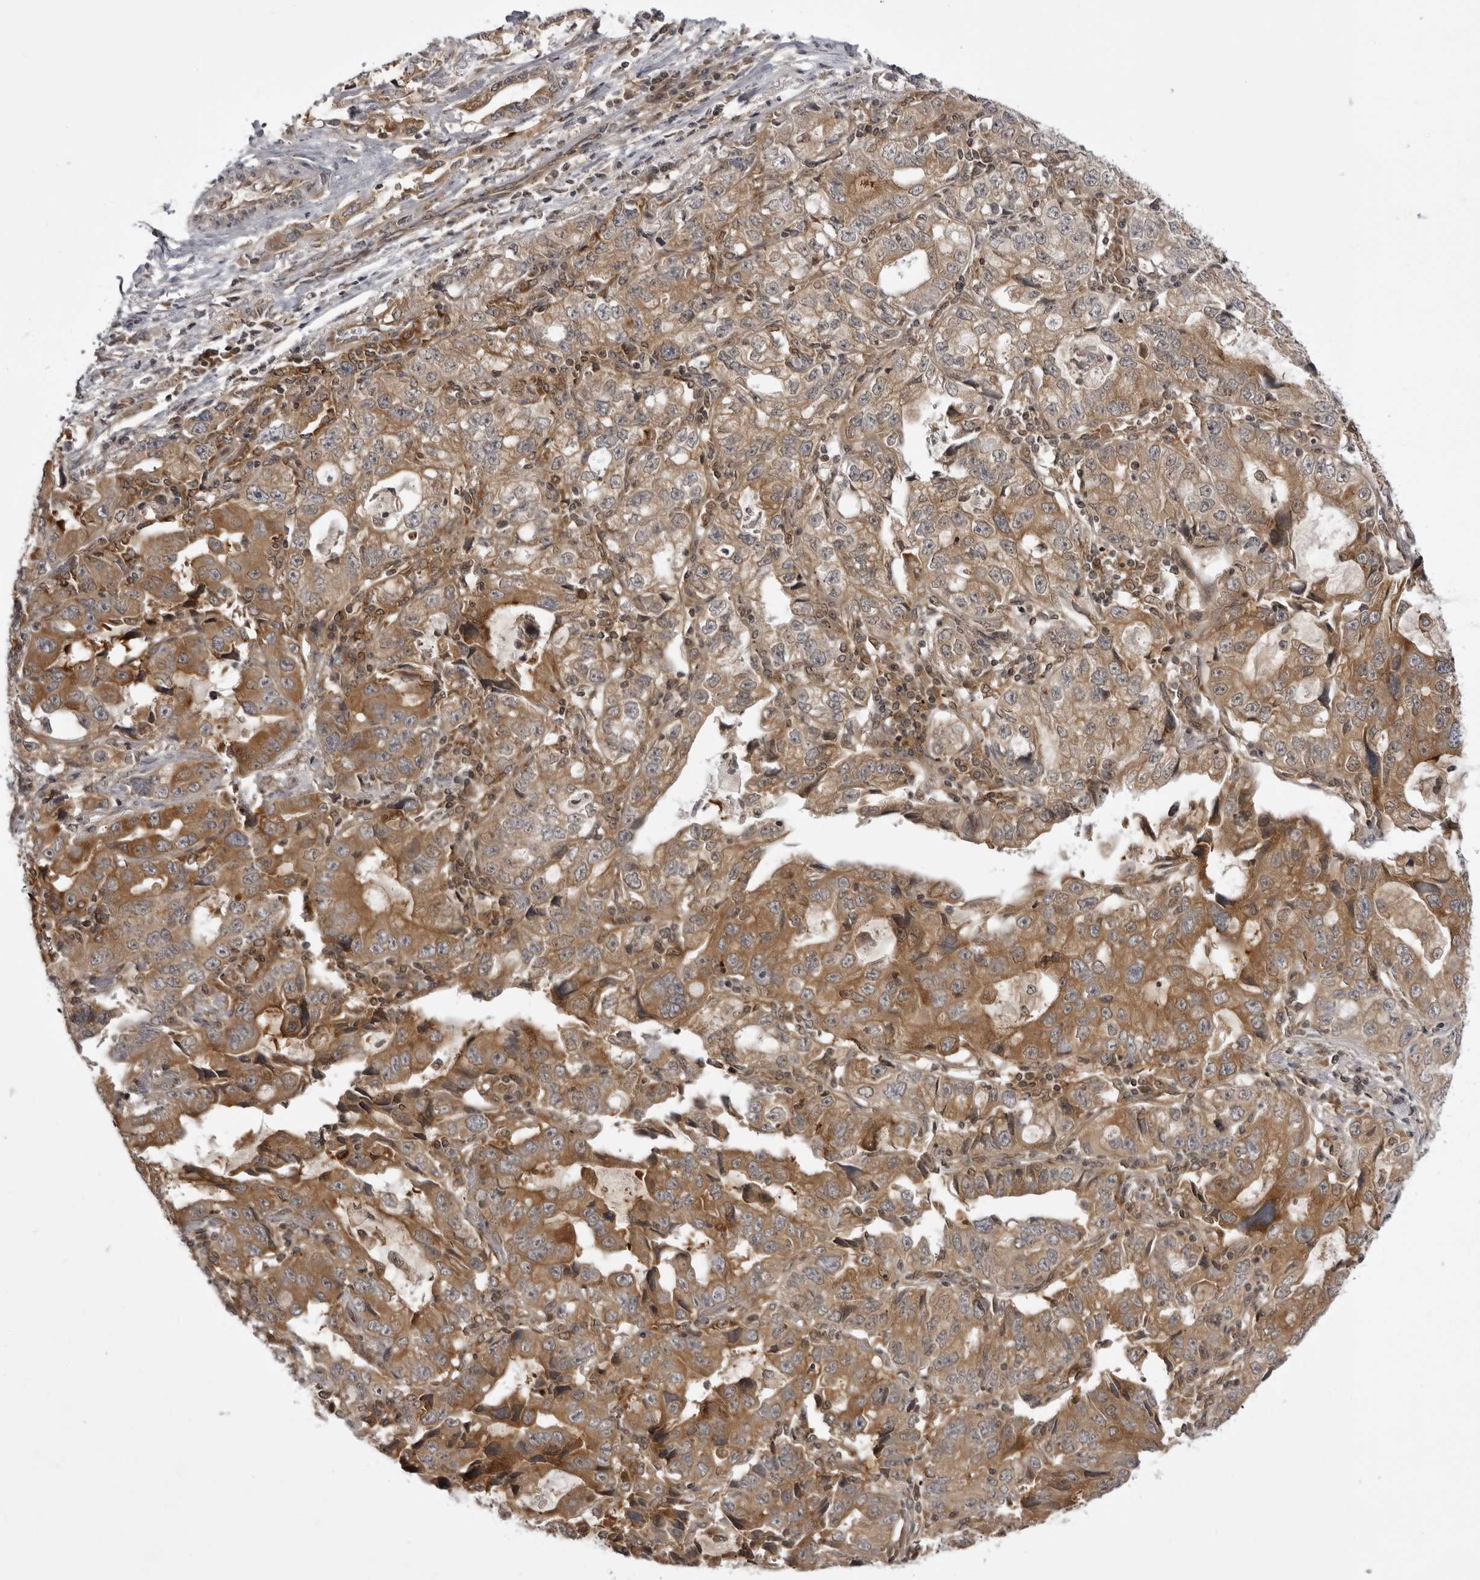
{"staining": {"intensity": "moderate", "quantity": ">75%", "location": "cytoplasmic/membranous"}, "tissue": "lung cancer", "cell_type": "Tumor cells", "image_type": "cancer", "snomed": [{"axis": "morphology", "description": "Adenocarcinoma, NOS"}, {"axis": "topography", "description": "Lung"}], "caption": "This is a photomicrograph of immunohistochemistry (IHC) staining of lung cancer, which shows moderate staining in the cytoplasmic/membranous of tumor cells.", "gene": "USP43", "patient": {"sex": "female", "age": 51}}